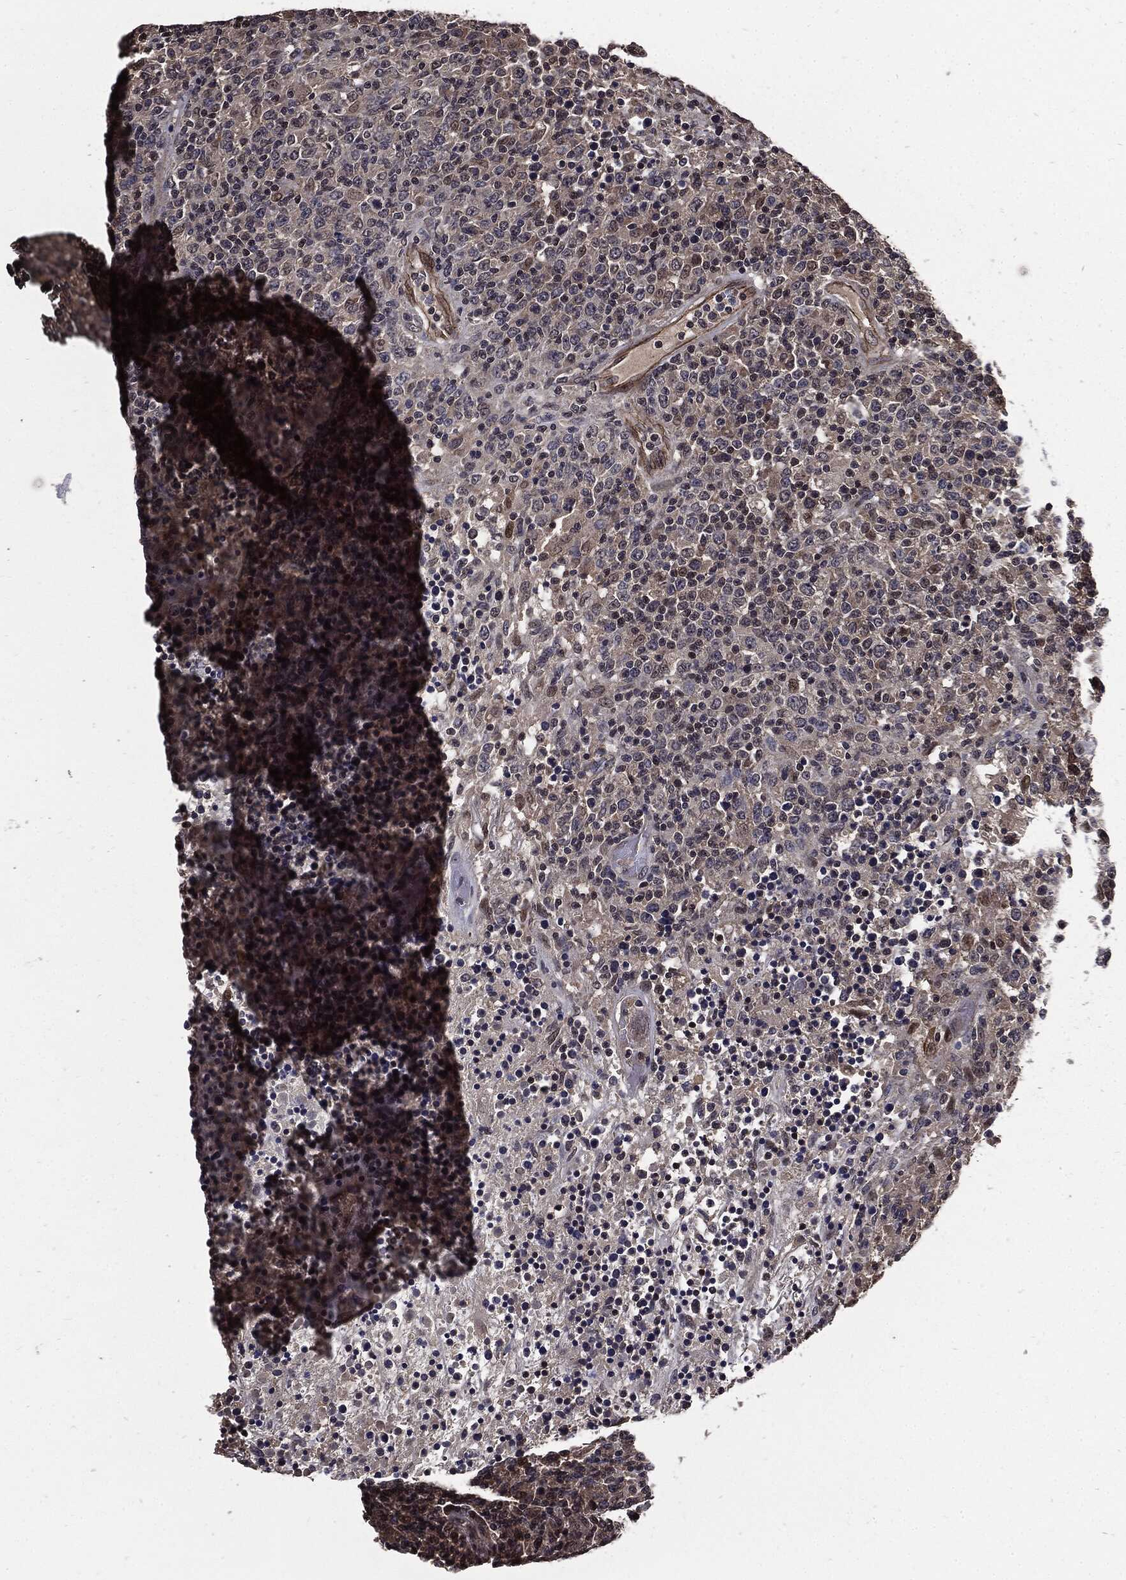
{"staining": {"intensity": "negative", "quantity": "none", "location": "none"}, "tissue": "lymphoma", "cell_type": "Tumor cells", "image_type": "cancer", "snomed": [{"axis": "morphology", "description": "Malignant lymphoma, non-Hodgkin's type, High grade"}, {"axis": "topography", "description": "Lung"}], "caption": "Tumor cells are negative for brown protein staining in lymphoma.", "gene": "PTPA", "patient": {"sex": "male", "age": 79}}